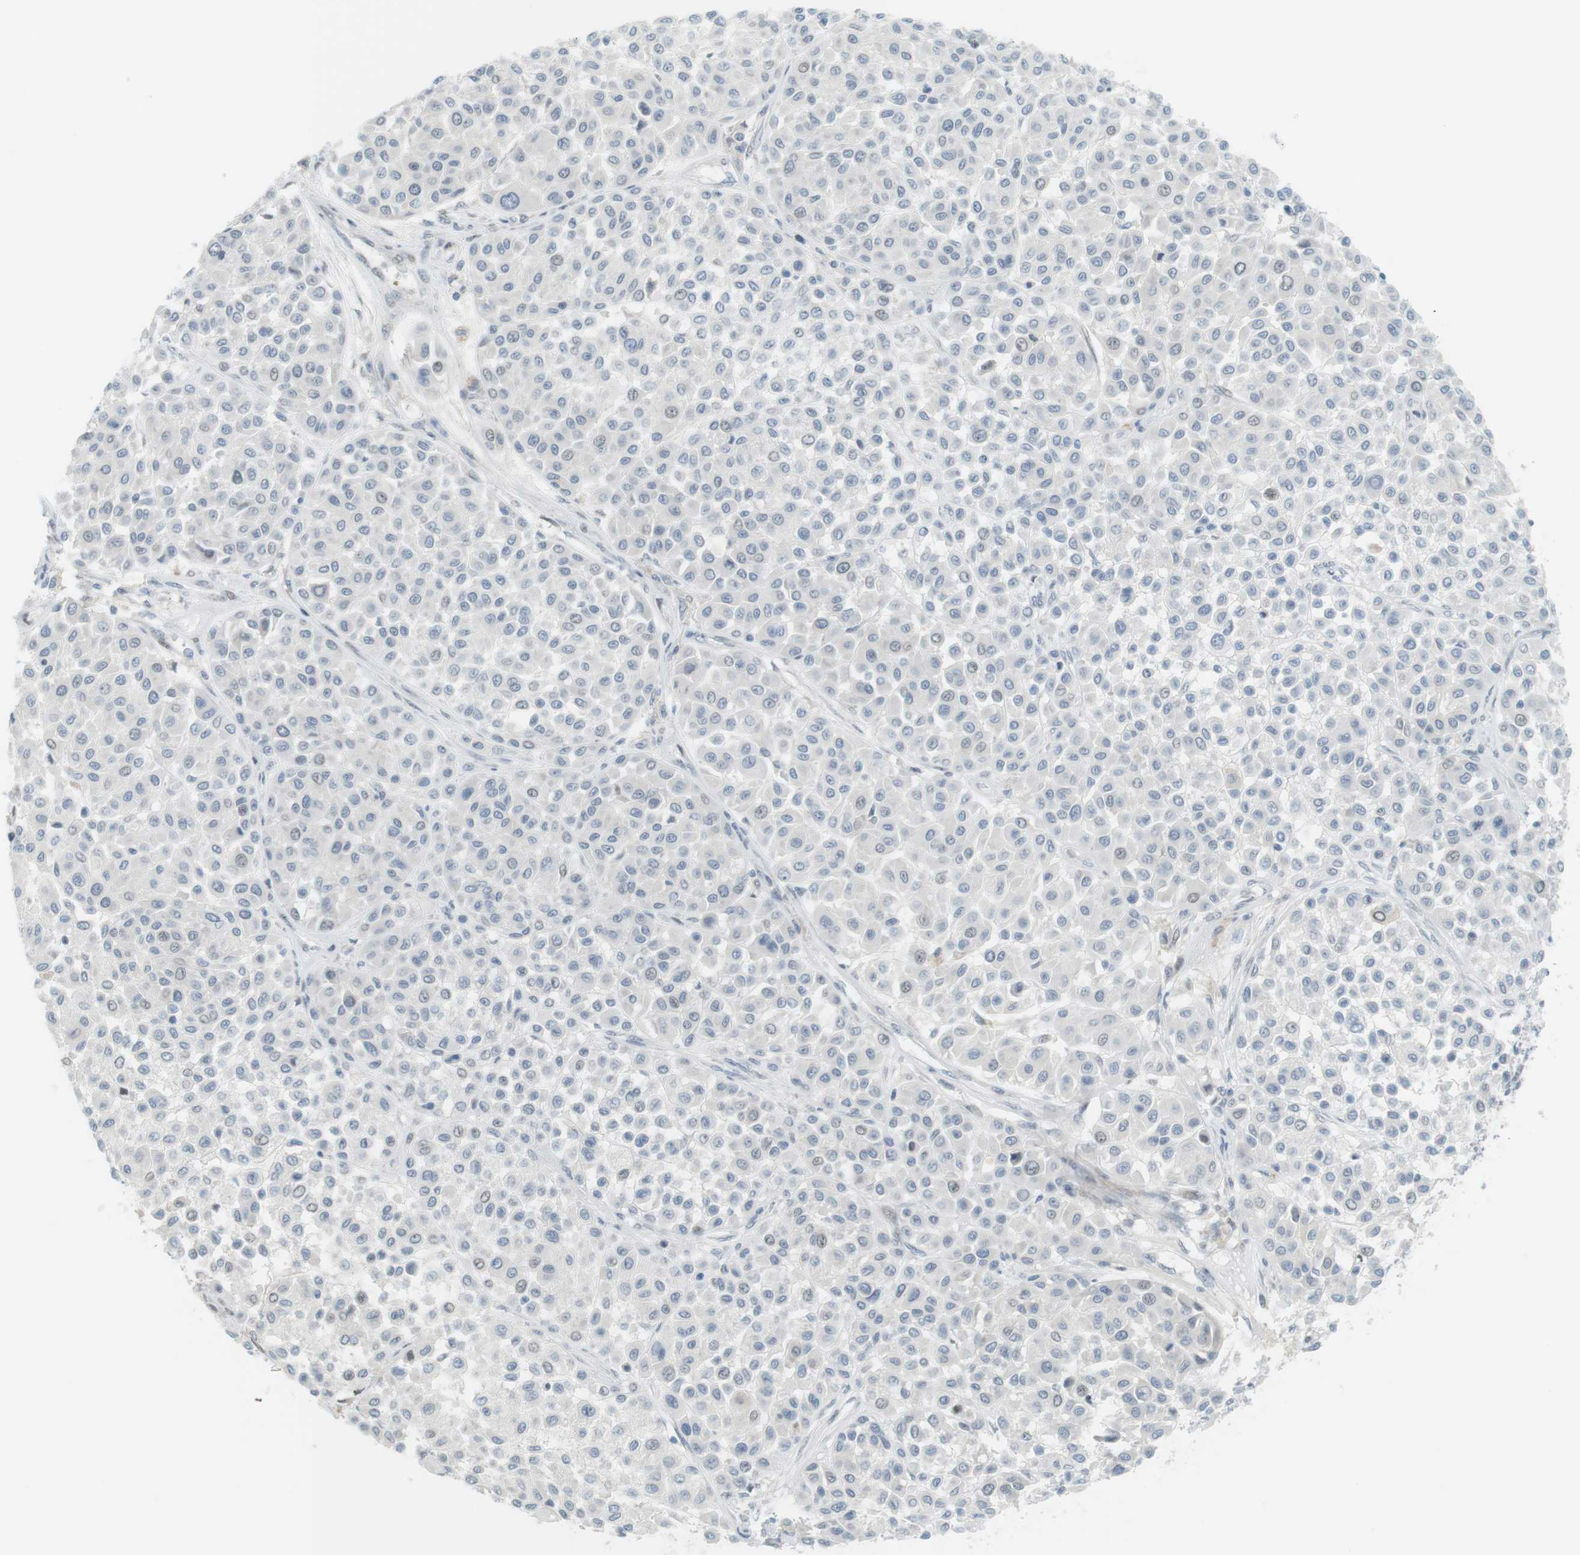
{"staining": {"intensity": "weak", "quantity": "<25%", "location": "nuclear"}, "tissue": "melanoma", "cell_type": "Tumor cells", "image_type": "cancer", "snomed": [{"axis": "morphology", "description": "Malignant melanoma, Metastatic site"}, {"axis": "topography", "description": "Soft tissue"}], "caption": "Immunohistochemistry image of melanoma stained for a protein (brown), which displays no expression in tumor cells.", "gene": "DMC1", "patient": {"sex": "male", "age": 41}}